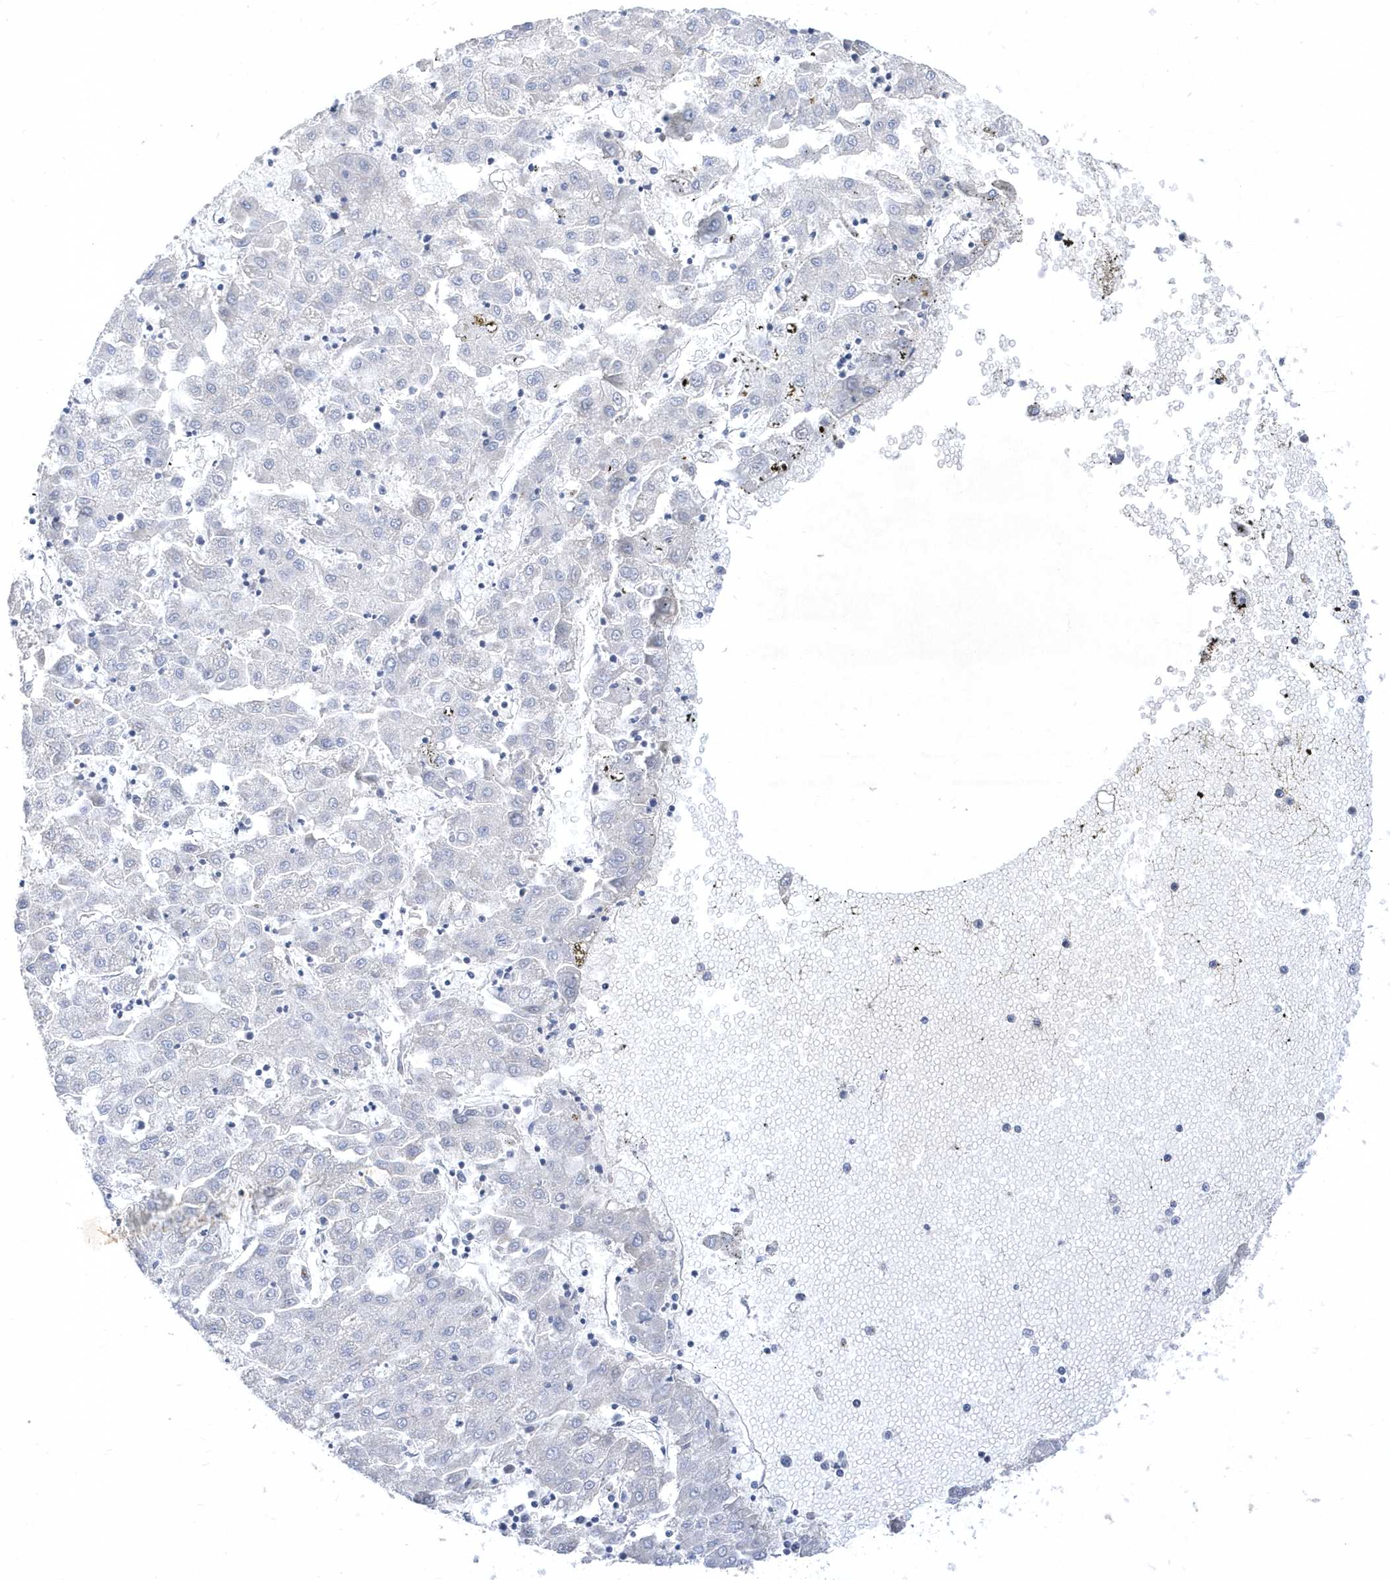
{"staining": {"intensity": "negative", "quantity": "none", "location": "none"}, "tissue": "liver cancer", "cell_type": "Tumor cells", "image_type": "cancer", "snomed": [{"axis": "morphology", "description": "Carcinoma, Hepatocellular, NOS"}, {"axis": "topography", "description": "Liver"}], "caption": "This is a image of immunohistochemistry staining of hepatocellular carcinoma (liver), which shows no expression in tumor cells.", "gene": "LONRF2", "patient": {"sex": "male", "age": 72}}